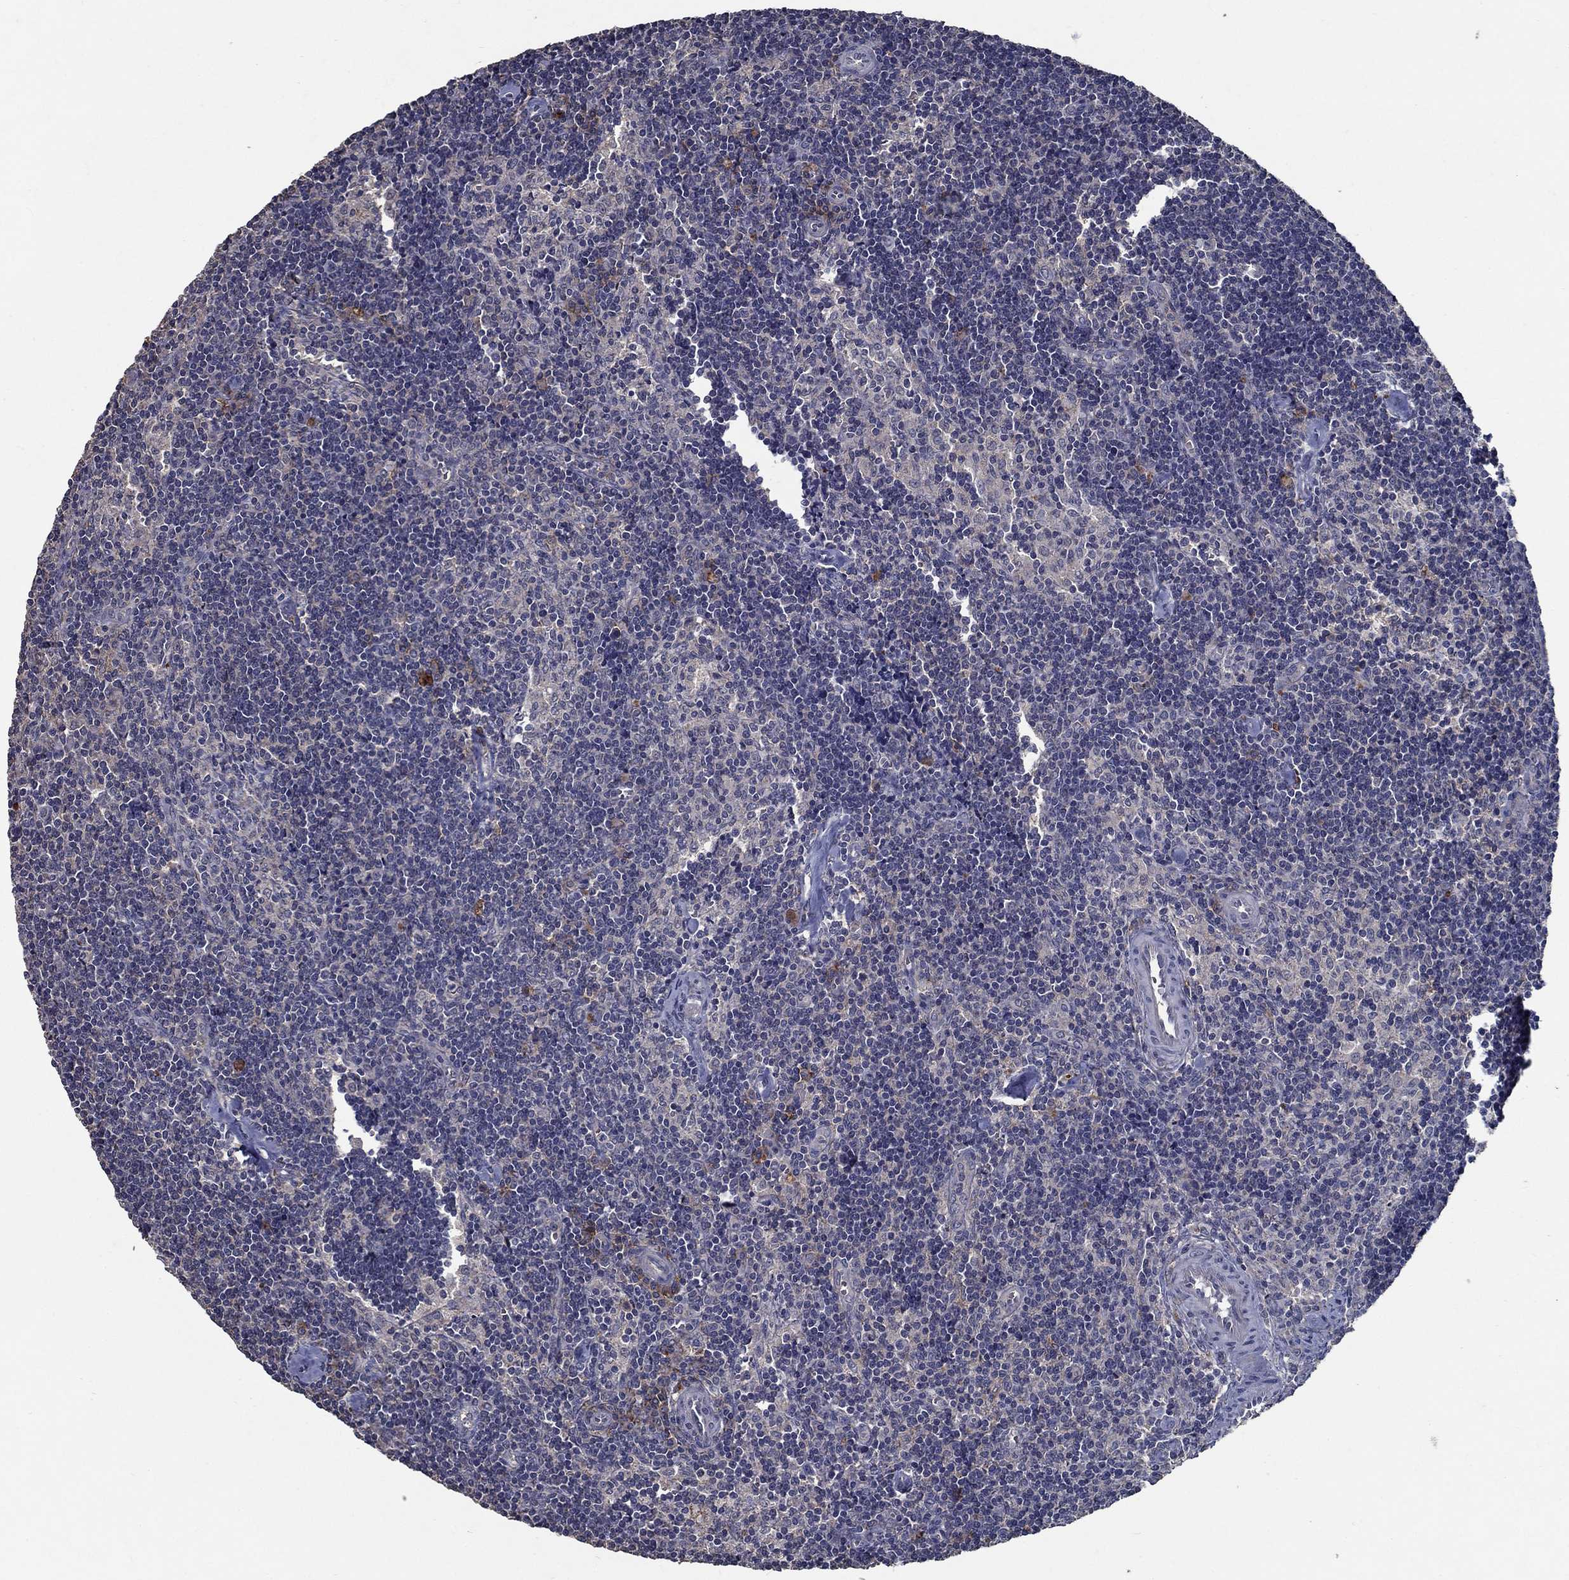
{"staining": {"intensity": "weak", "quantity": "<25%", "location": "cytoplasmic/membranous"}, "tissue": "lymph node", "cell_type": "Germinal center cells", "image_type": "normal", "snomed": [{"axis": "morphology", "description": "Normal tissue, NOS"}, {"axis": "topography", "description": "Lymph node"}], "caption": "IHC histopathology image of normal human lymph node stained for a protein (brown), which reveals no positivity in germinal center cells.", "gene": "SLC44A1", "patient": {"sex": "female", "age": 51}}